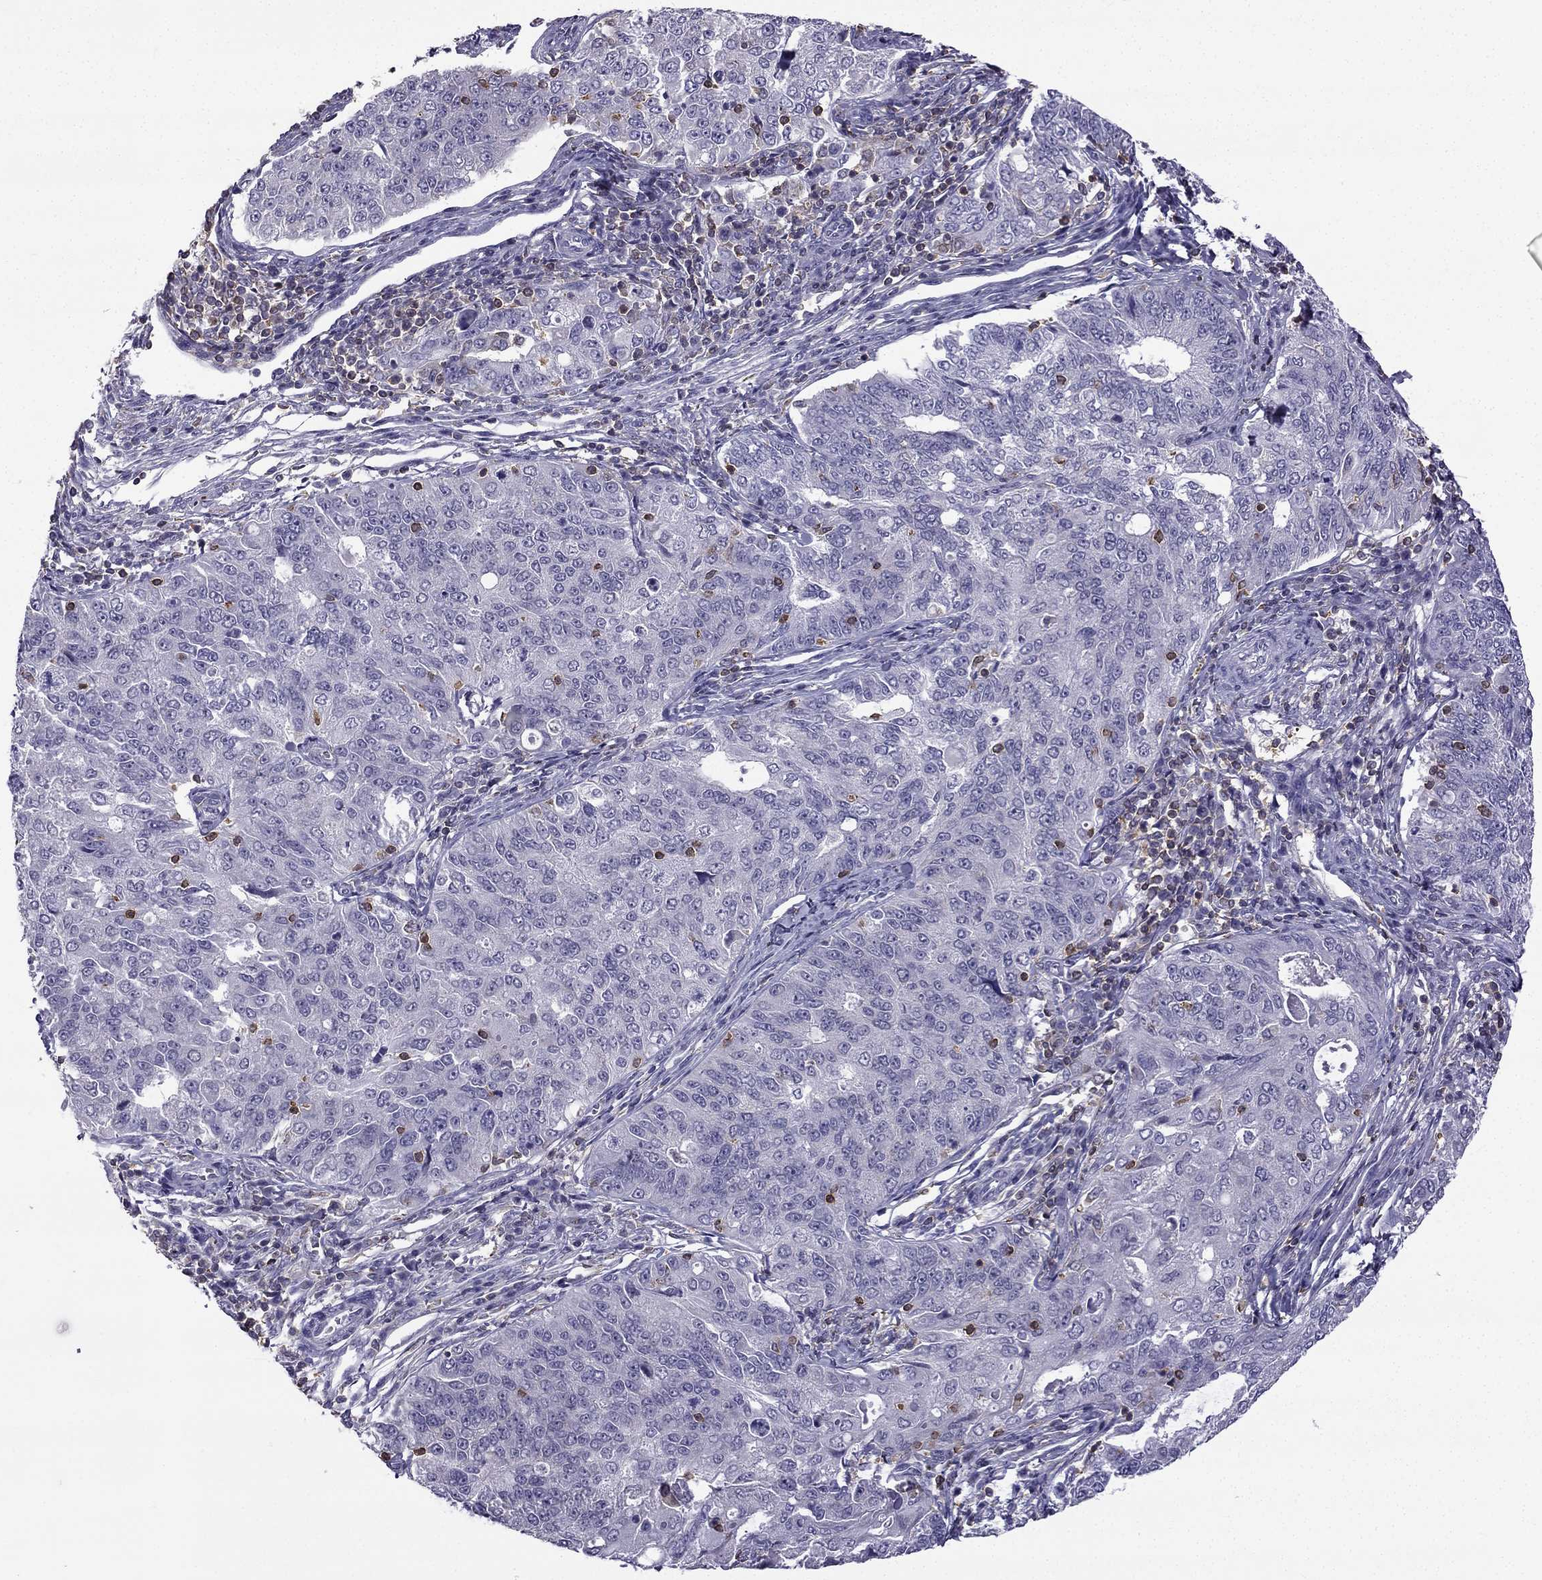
{"staining": {"intensity": "negative", "quantity": "none", "location": "none"}, "tissue": "endometrial cancer", "cell_type": "Tumor cells", "image_type": "cancer", "snomed": [{"axis": "morphology", "description": "Adenocarcinoma, NOS"}, {"axis": "topography", "description": "Endometrium"}], "caption": "Tumor cells are negative for protein expression in human adenocarcinoma (endometrial).", "gene": "CCK", "patient": {"sex": "female", "age": 43}}